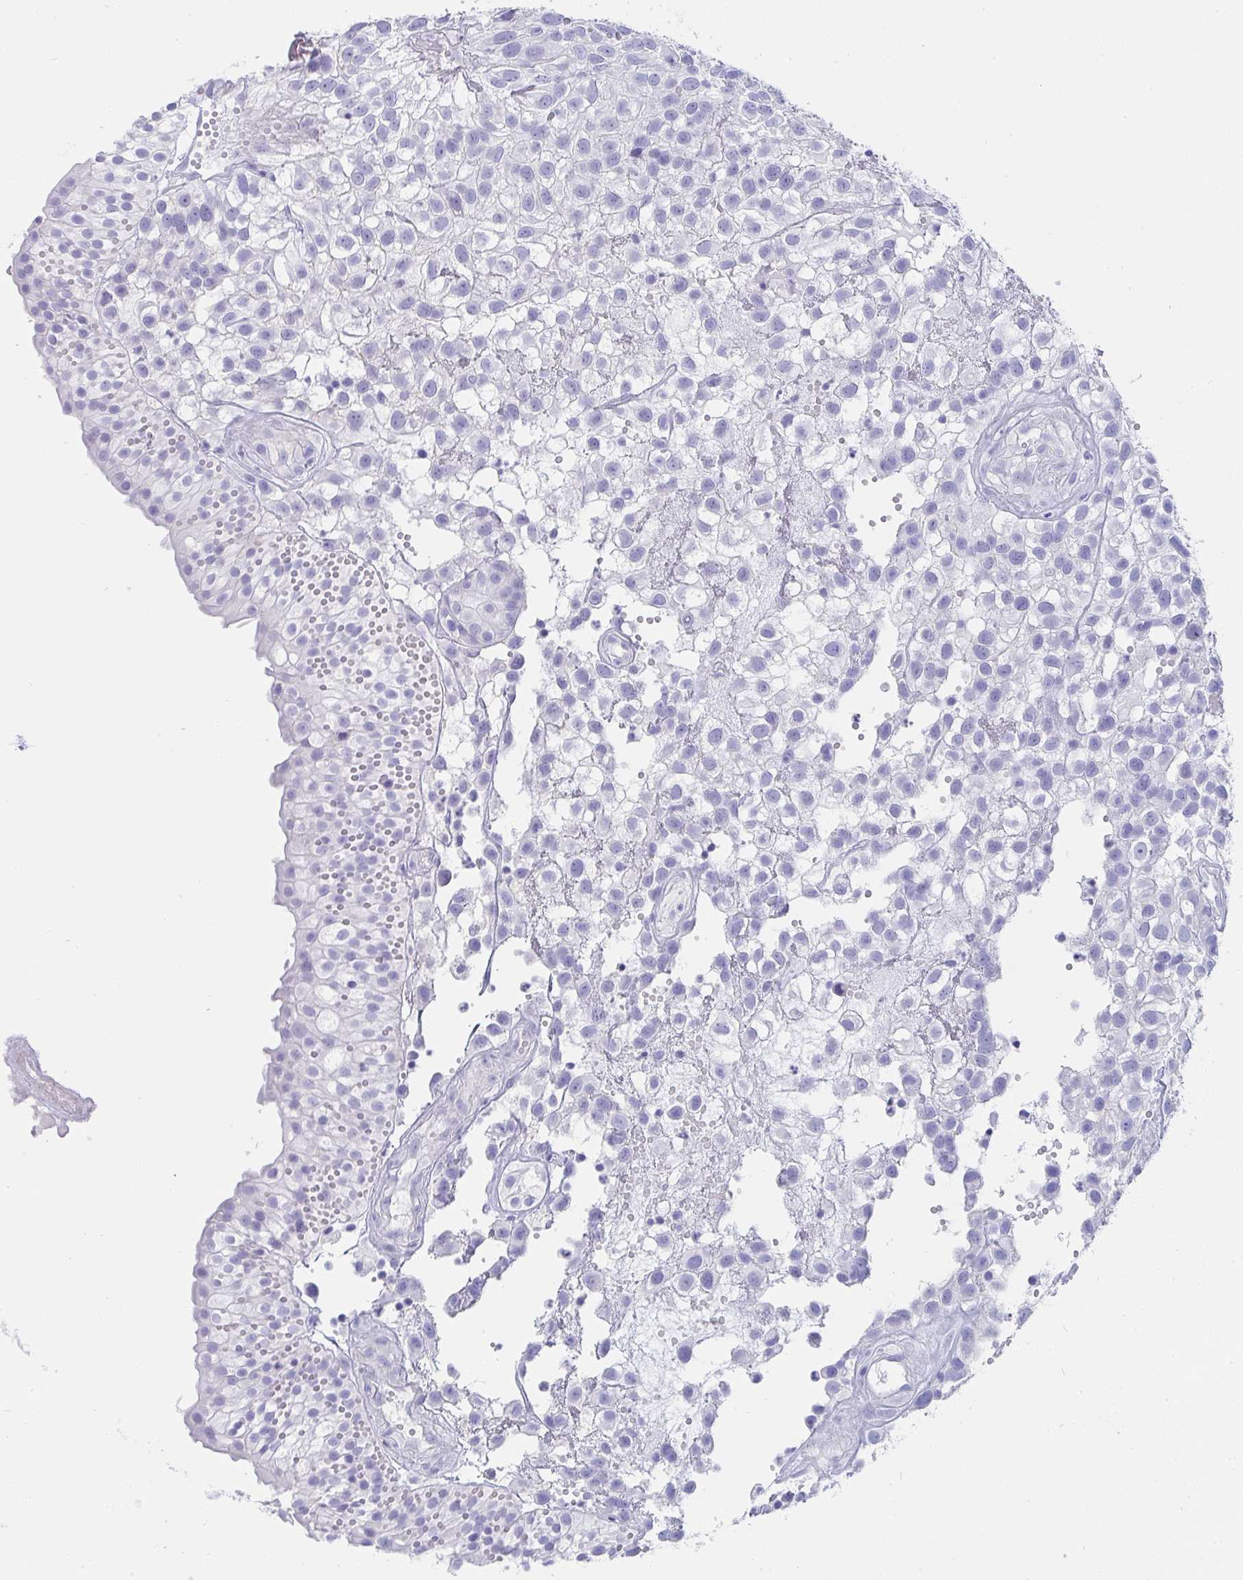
{"staining": {"intensity": "negative", "quantity": "none", "location": "none"}, "tissue": "urothelial cancer", "cell_type": "Tumor cells", "image_type": "cancer", "snomed": [{"axis": "morphology", "description": "Urothelial carcinoma, High grade"}, {"axis": "topography", "description": "Urinary bladder"}], "caption": "Immunohistochemistry of human high-grade urothelial carcinoma reveals no expression in tumor cells.", "gene": "PRND", "patient": {"sex": "male", "age": 56}}